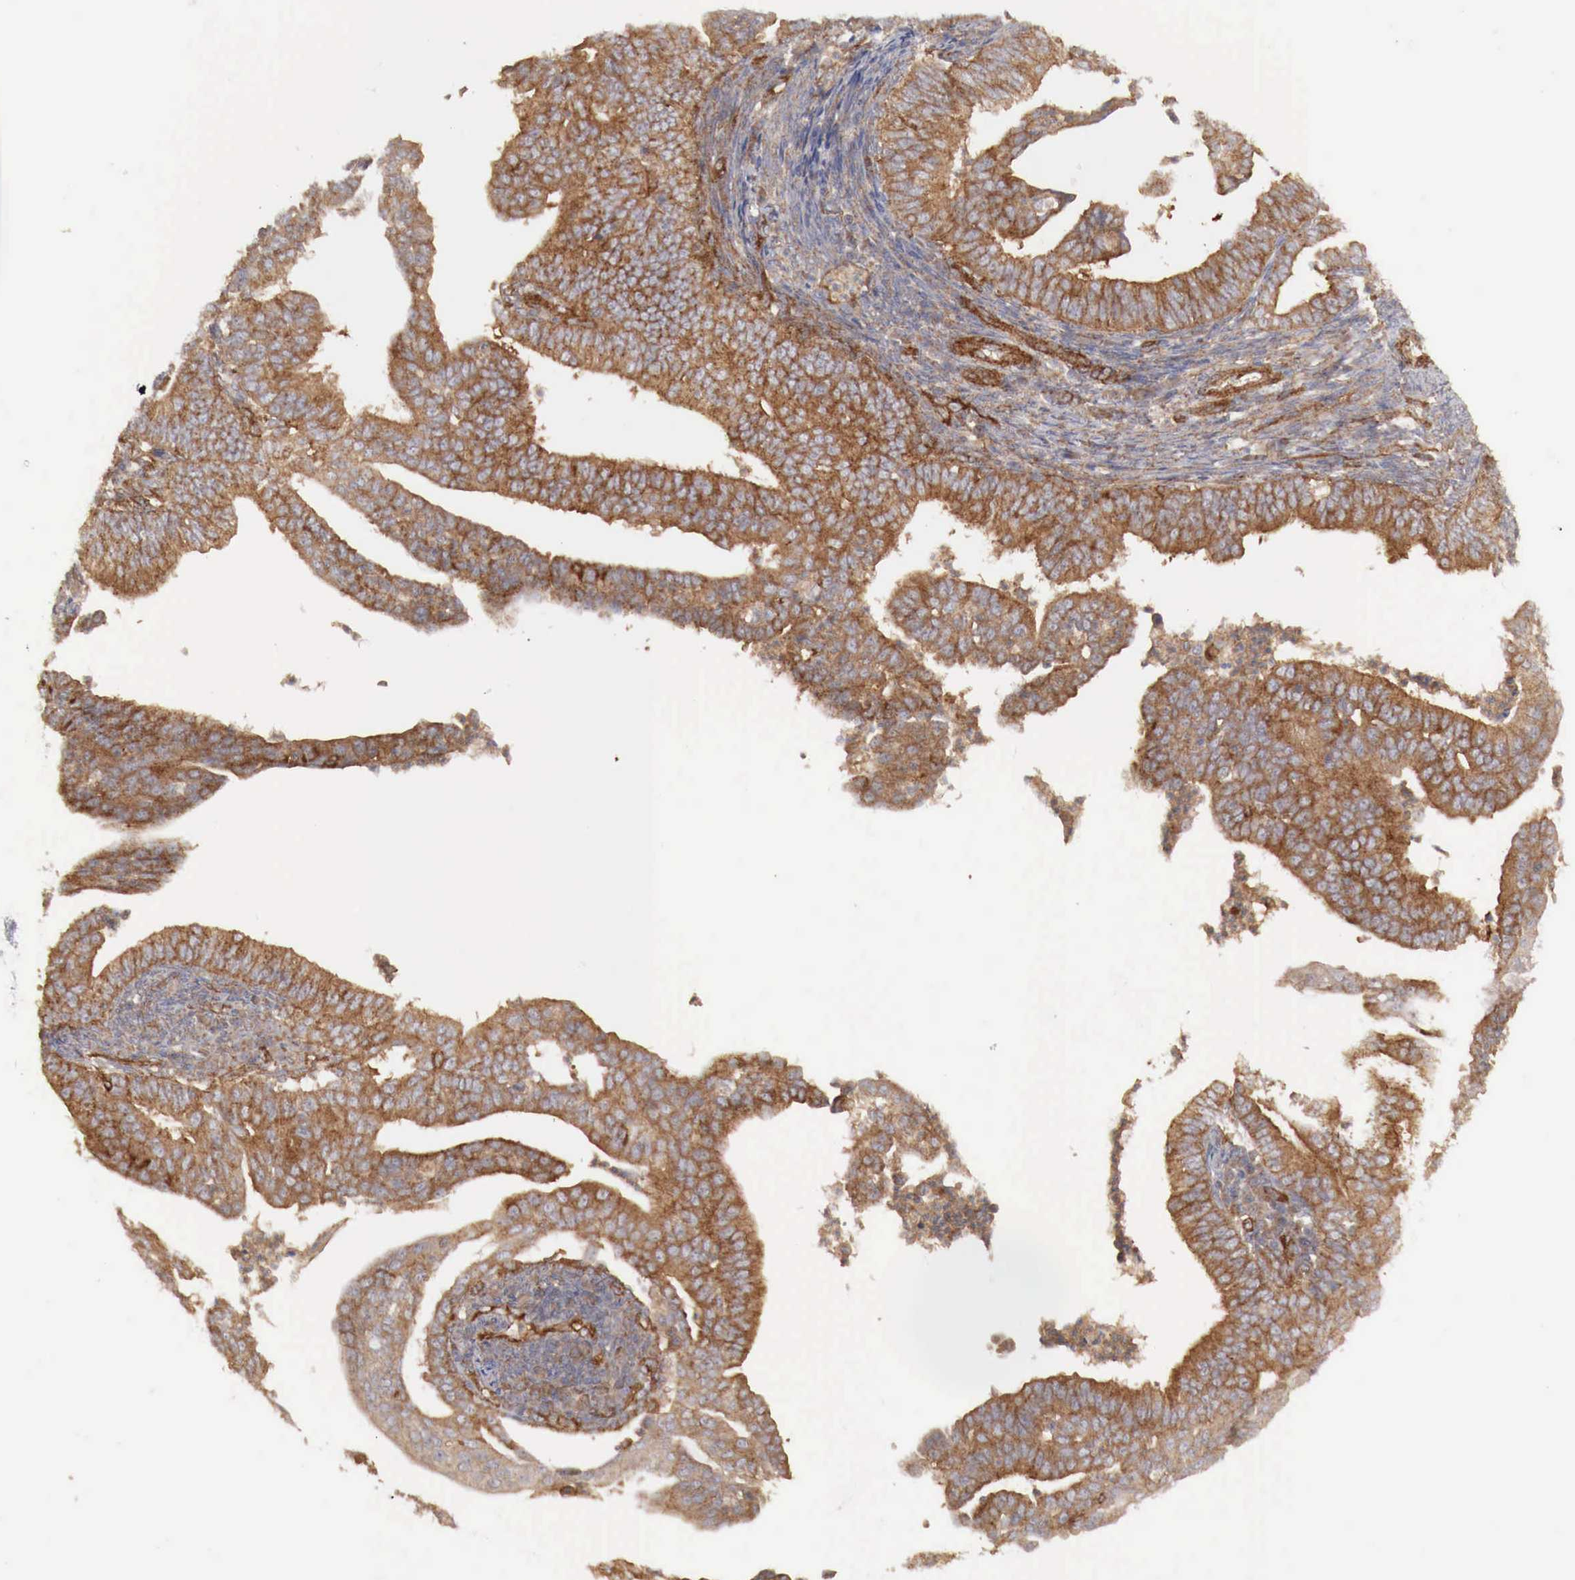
{"staining": {"intensity": "moderate", "quantity": ">75%", "location": "cytoplasmic/membranous"}, "tissue": "endometrial cancer", "cell_type": "Tumor cells", "image_type": "cancer", "snomed": [{"axis": "morphology", "description": "Adenocarcinoma, NOS"}, {"axis": "topography", "description": "Endometrium"}], "caption": "Tumor cells show medium levels of moderate cytoplasmic/membranous expression in approximately >75% of cells in endometrial cancer.", "gene": "ARMCX4", "patient": {"sex": "female", "age": 66}}